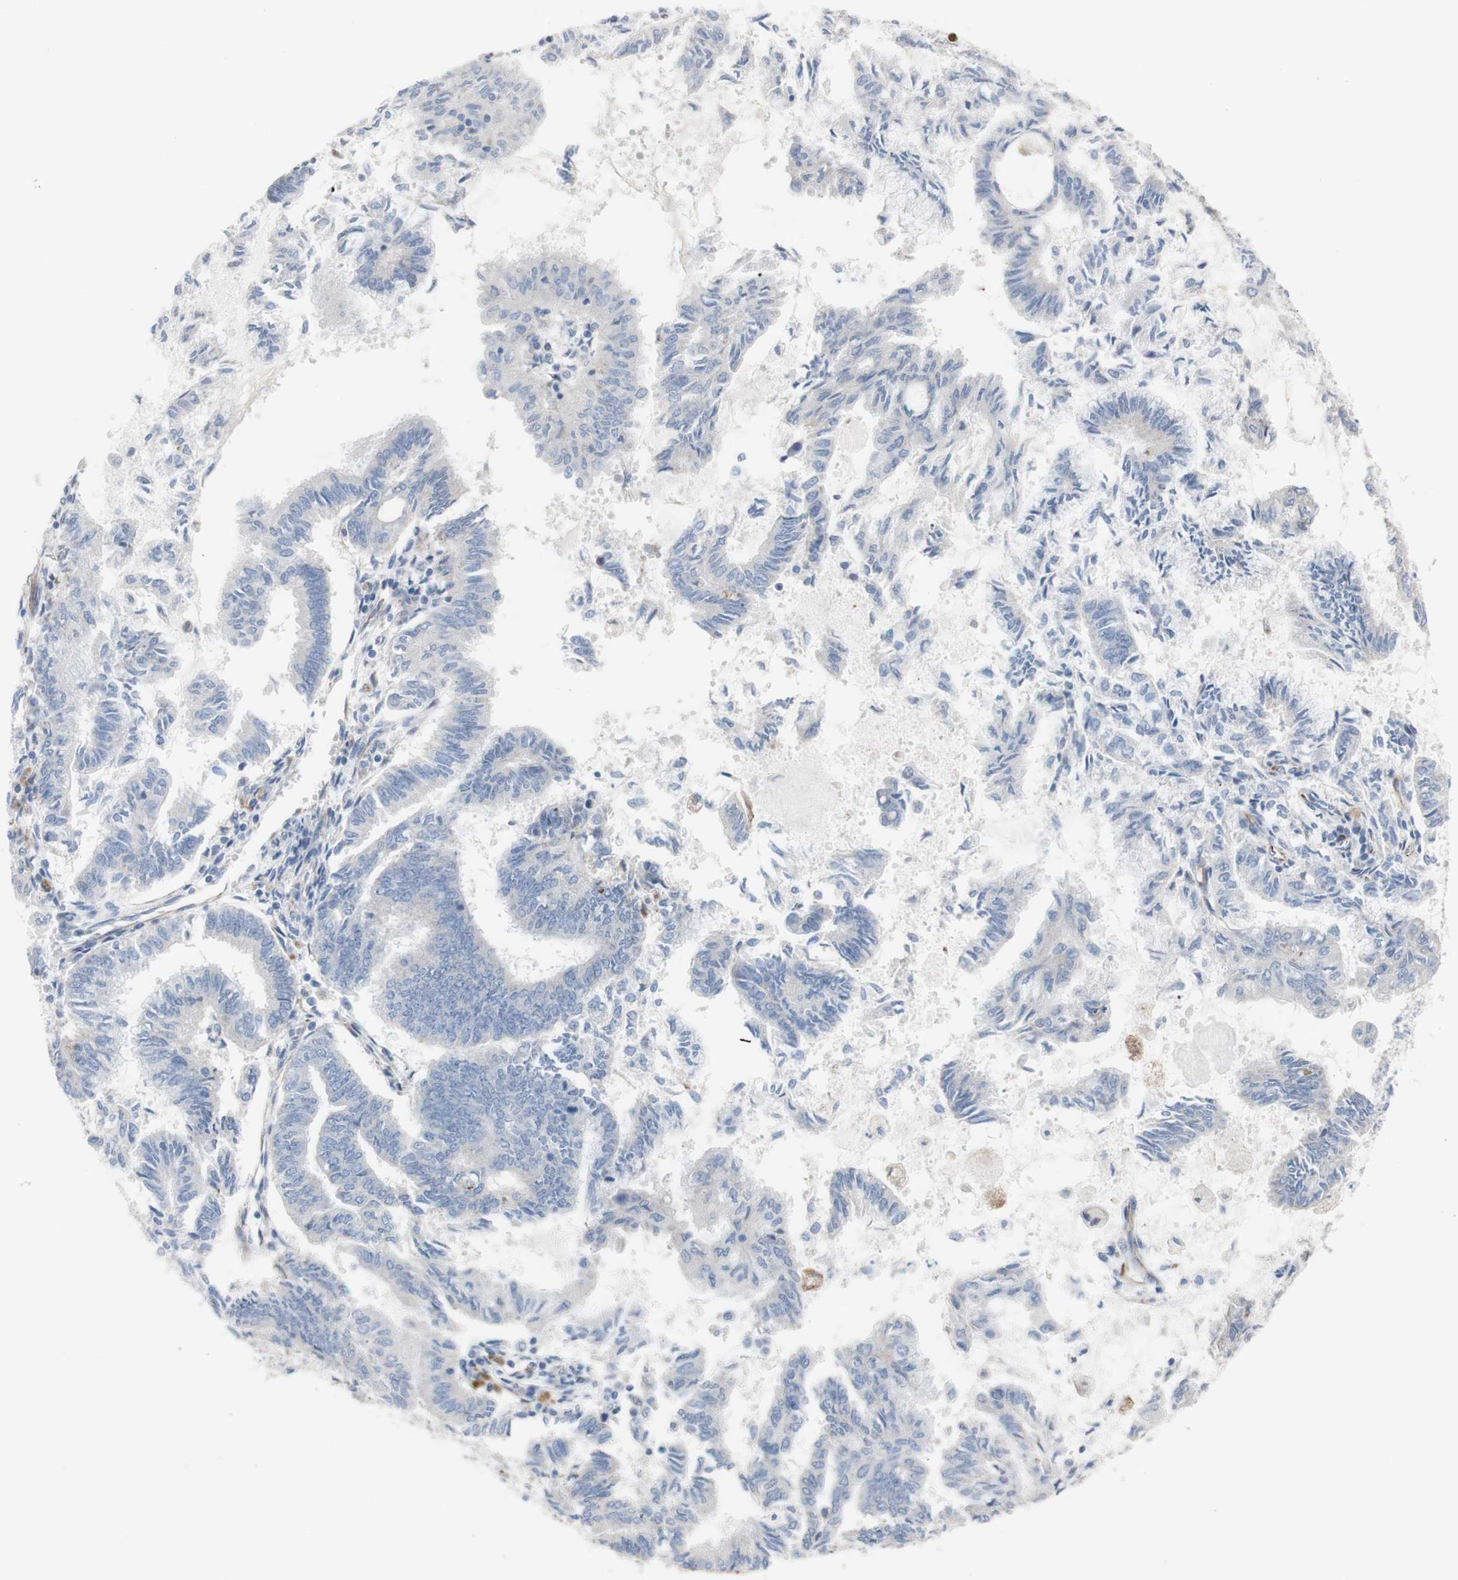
{"staining": {"intensity": "negative", "quantity": "none", "location": "none"}, "tissue": "endometrial cancer", "cell_type": "Tumor cells", "image_type": "cancer", "snomed": [{"axis": "morphology", "description": "Adenocarcinoma, NOS"}, {"axis": "topography", "description": "Endometrium"}], "caption": "A high-resolution photomicrograph shows immunohistochemistry staining of endometrial cancer (adenocarcinoma), which displays no significant expression in tumor cells.", "gene": "AGPAT5", "patient": {"sex": "female", "age": 86}}